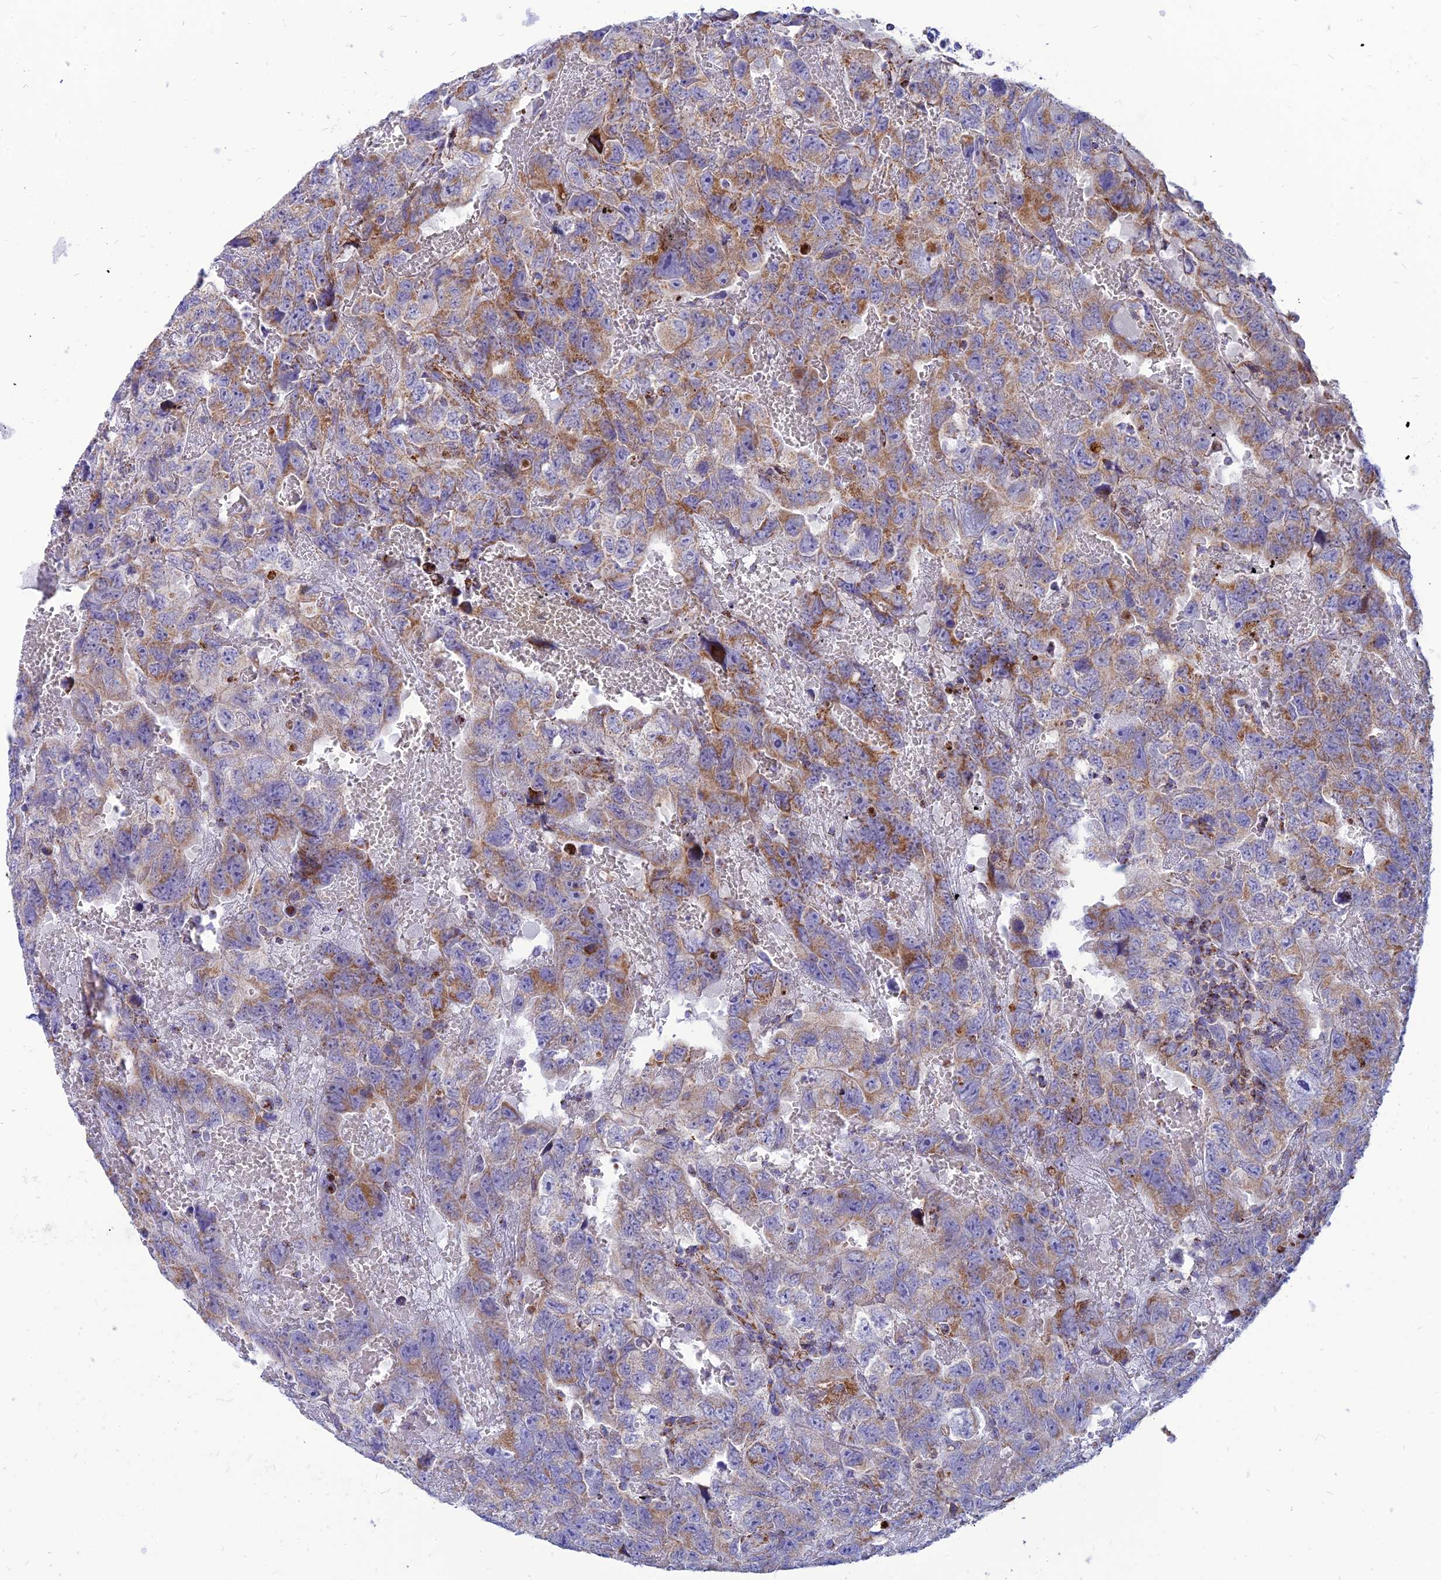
{"staining": {"intensity": "moderate", "quantity": "25%-75%", "location": "cytoplasmic/membranous"}, "tissue": "testis cancer", "cell_type": "Tumor cells", "image_type": "cancer", "snomed": [{"axis": "morphology", "description": "Carcinoma, Embryonal, NOS"}, {"axis": "topography", "description": "Testis"}], "caption": "An IHC photomicrograph of tumor tissue is shown. Protein staining in brown highlights moderate cytoplasmic/membranous positivity in testis embryonal carcinoma within tumor cells.", "gene": "PACC1", "patient": {"sex": "male", "age": 45}}